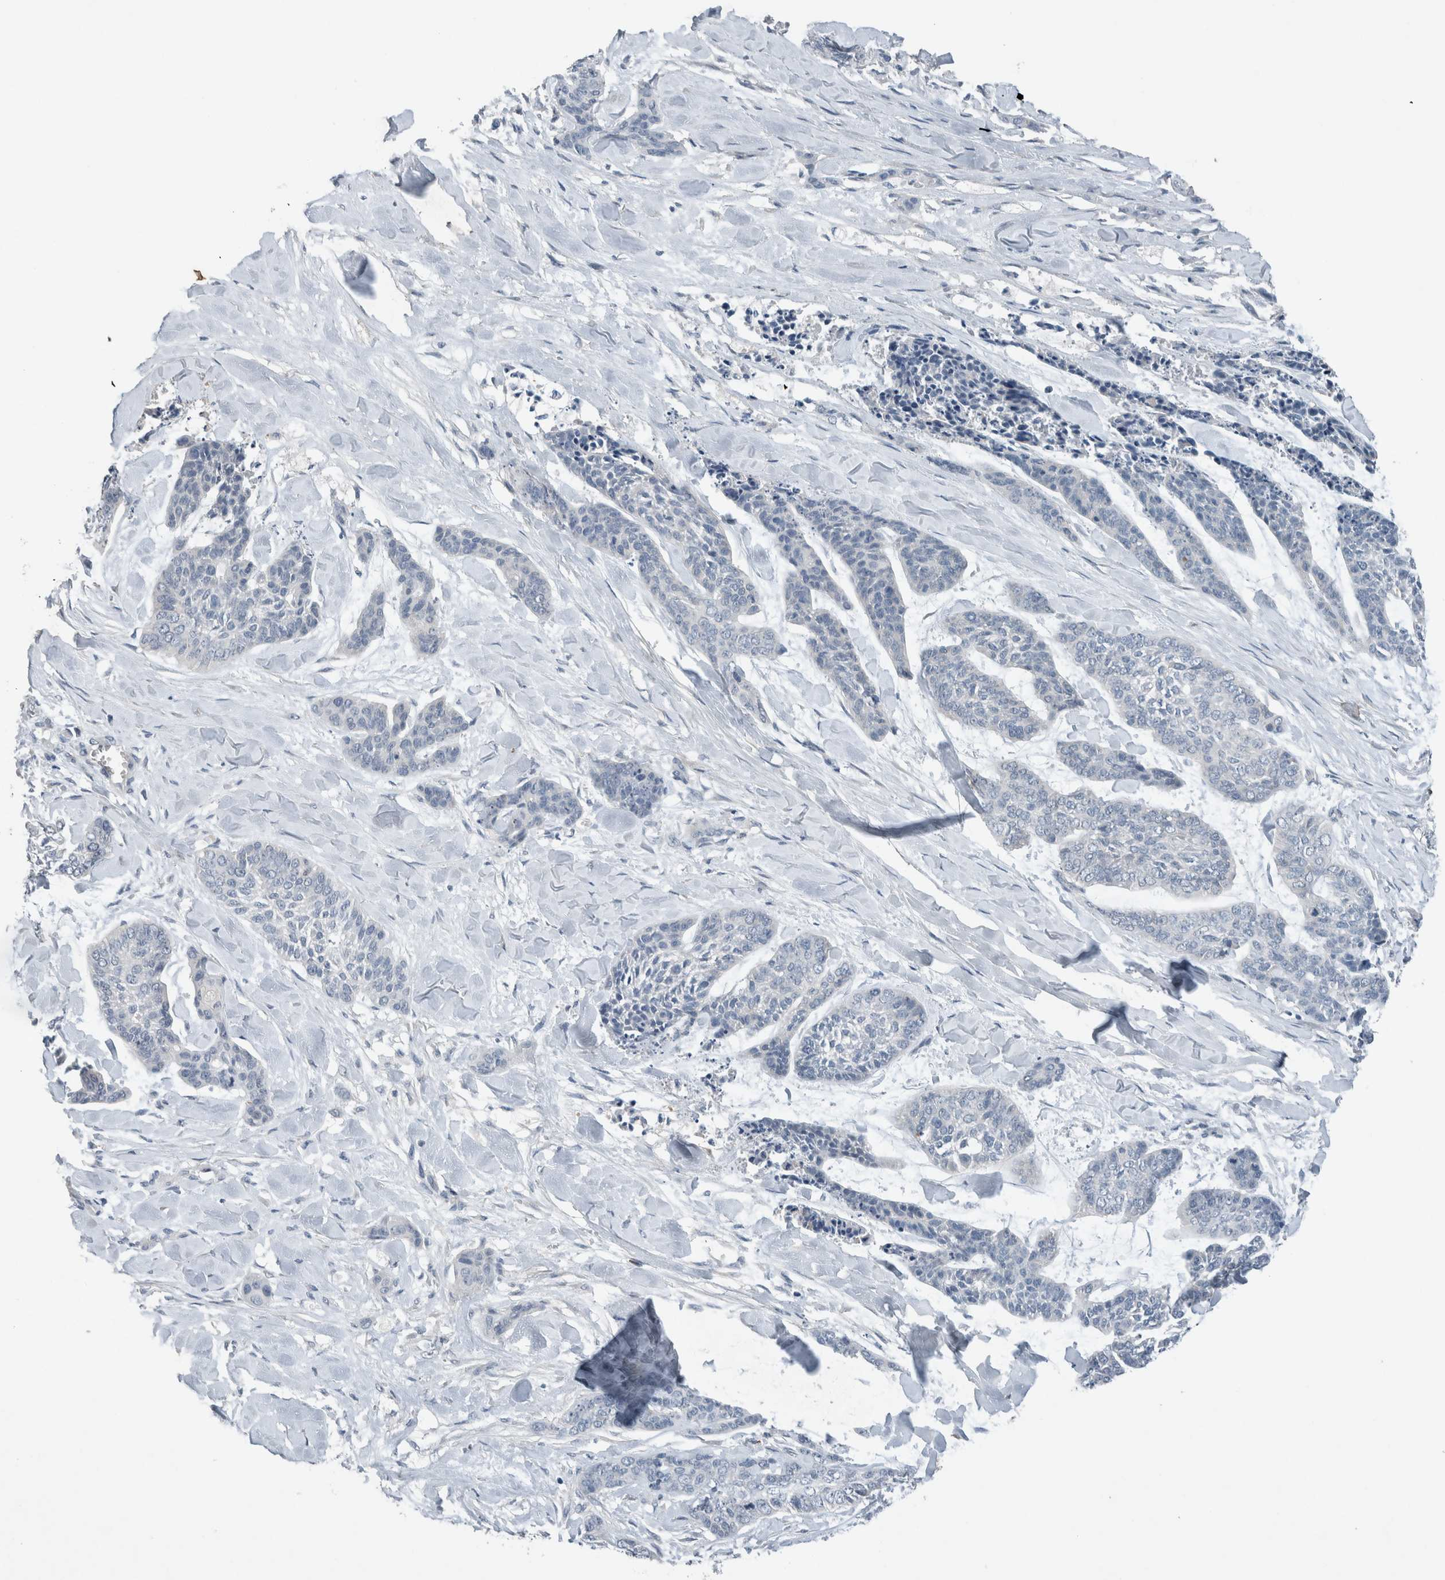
{"staining": {"intensity": "negative", "quantity": "none", "location": "none"}, "tissue": "skin cancer", "cell_type": "Tumor cells", "image_type": "cancer", "snomed": [{"axis": "morphology", "description": "Basal cell carcinoma"}, {"axis": "topography", "description": "Skin"}], "caption": "DAB immunohistochemical staining of basal cell carcinoma (skin) reveals no significant expression in tumor cells.", "gene": "UGCG", "patient": {"sex": "female", "age": 64}}